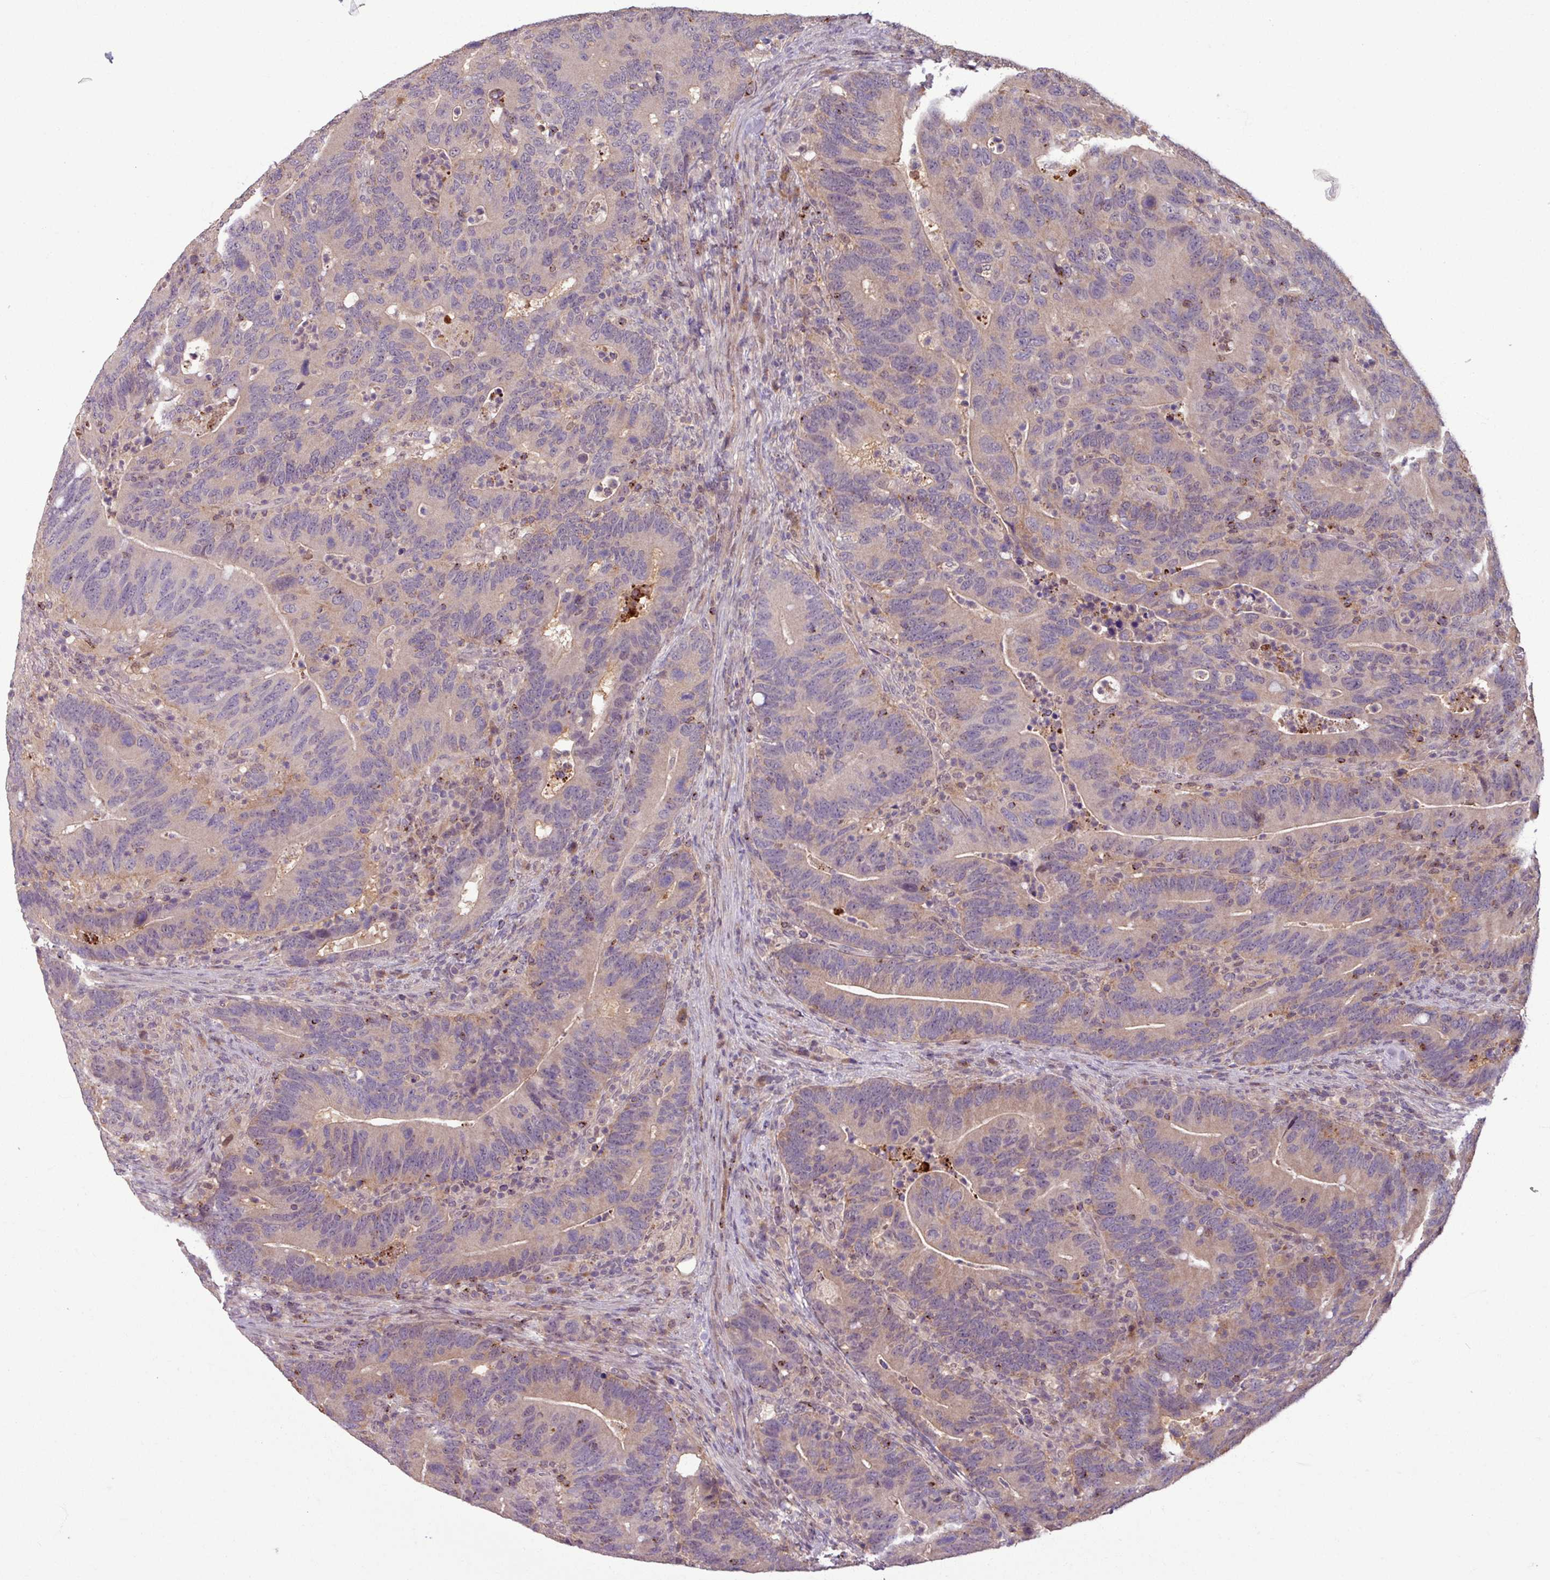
{"staining": {"intensity": "weak", "quantity": "<25%", "location": "cytoplasmic/membranous"}, "tissue": "colorectal cancer", "cell_type": "Tumor cells", "image_type": "cancer", "snomed": [{"axis": "morphology", "description": "Adenocarcinoma, NOS"}, {"axis": "topography", "description": "Colon"}], "caption": "Immunohistochemistry of human colorectal adenocarcinoma demonstrates no staining in tumor cells.", "gene": "OR6B1", "patient": {"sex": "female", "age": 66}}